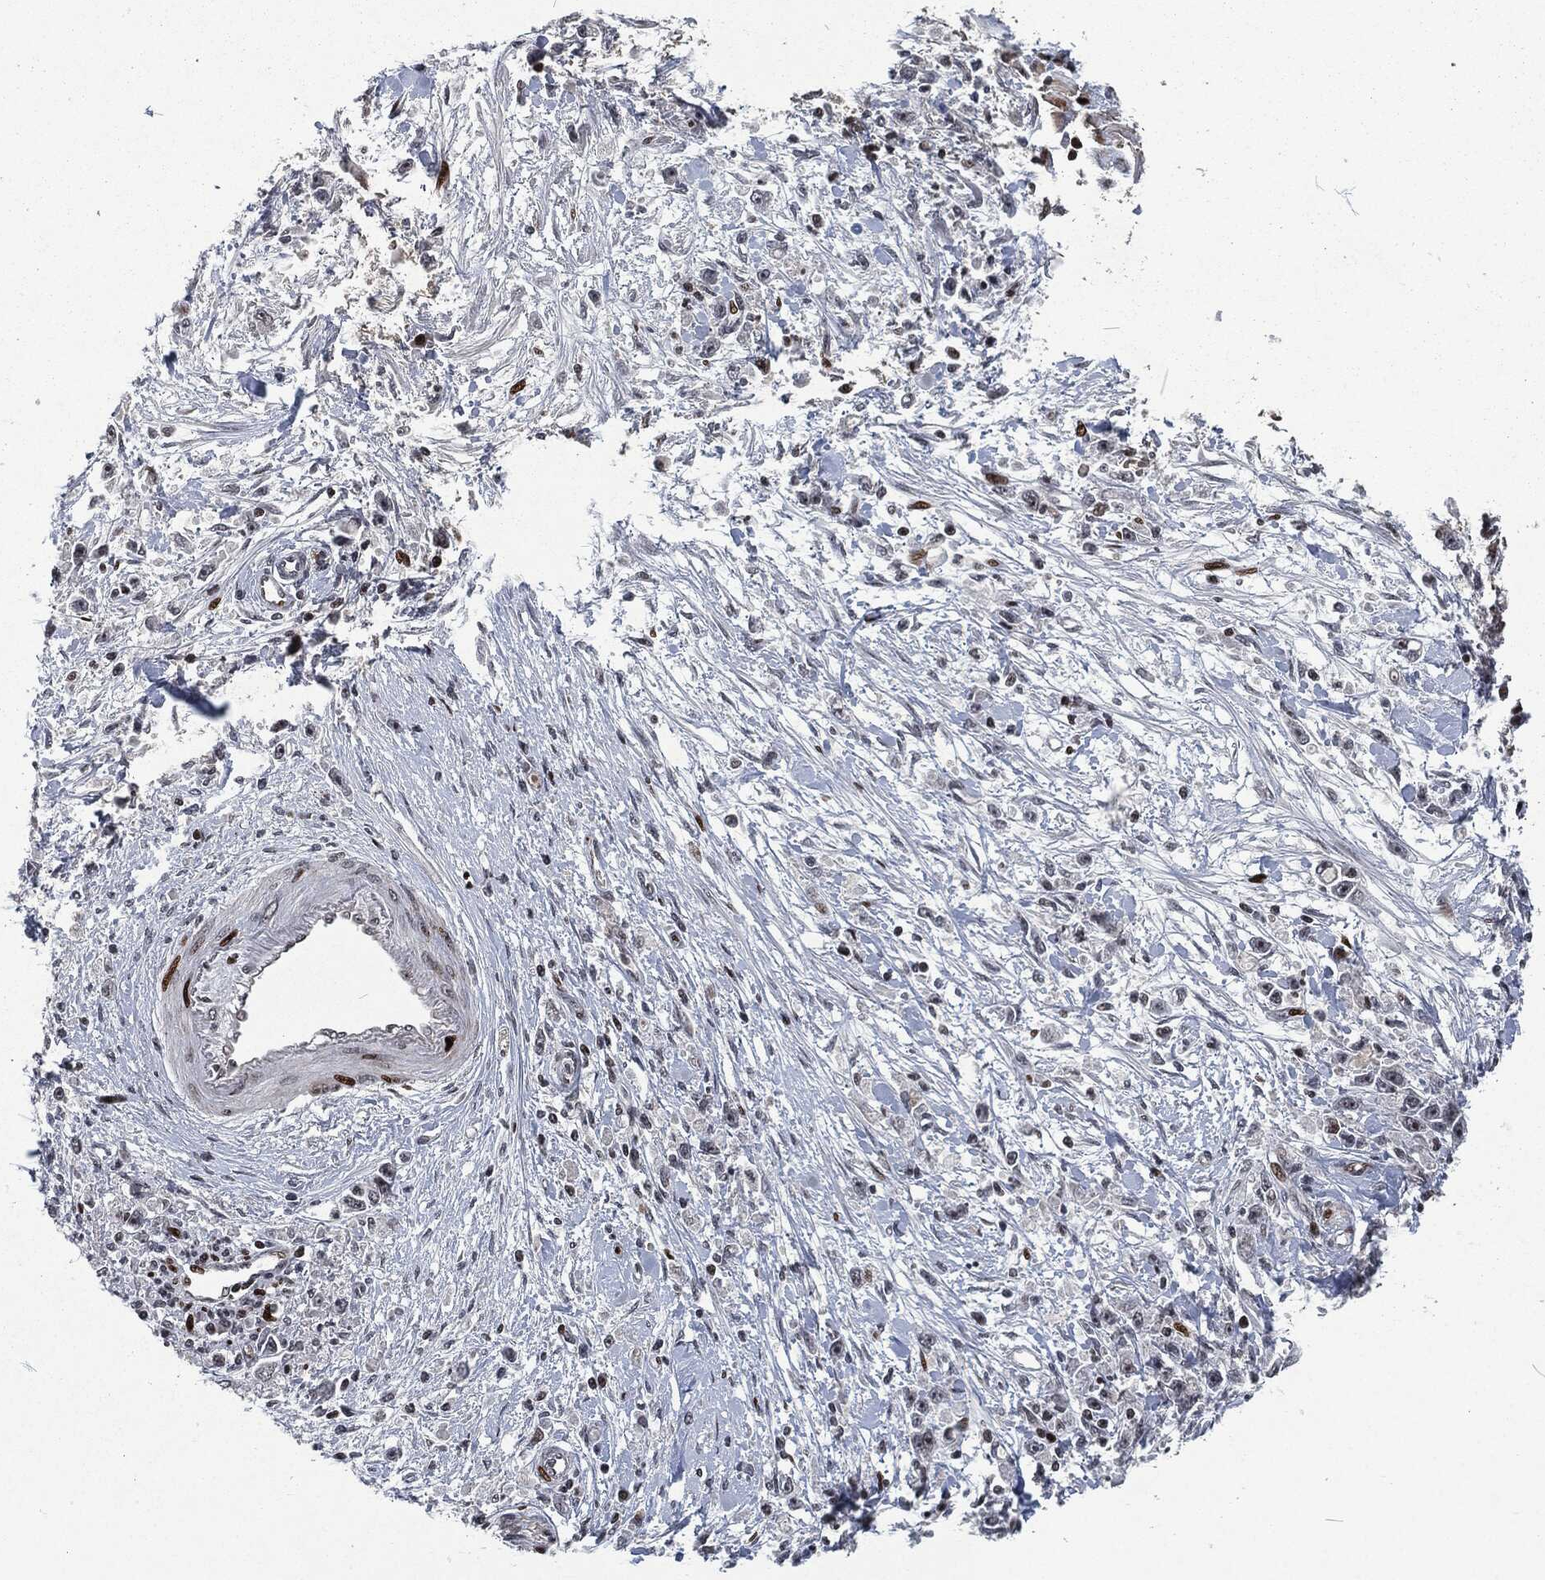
{"staining": {"intensity": "negative", "quantity": "none", "location": "none"}, "tissue": "stomach cancer", "cell_type": "Tumor cells", "image_type": "cancer", "snomed": [{"axis": "morphology", "description": "Adenocarcinoma, NOS"}, {"axis": "topography", "description": "Stomach"}], "caption": "This is an IHC histopathology image of human stomach cancer. There is no expression in tumor cells.", "gene": "EGFR", "patient": {"sex": "female", "age": 59}}